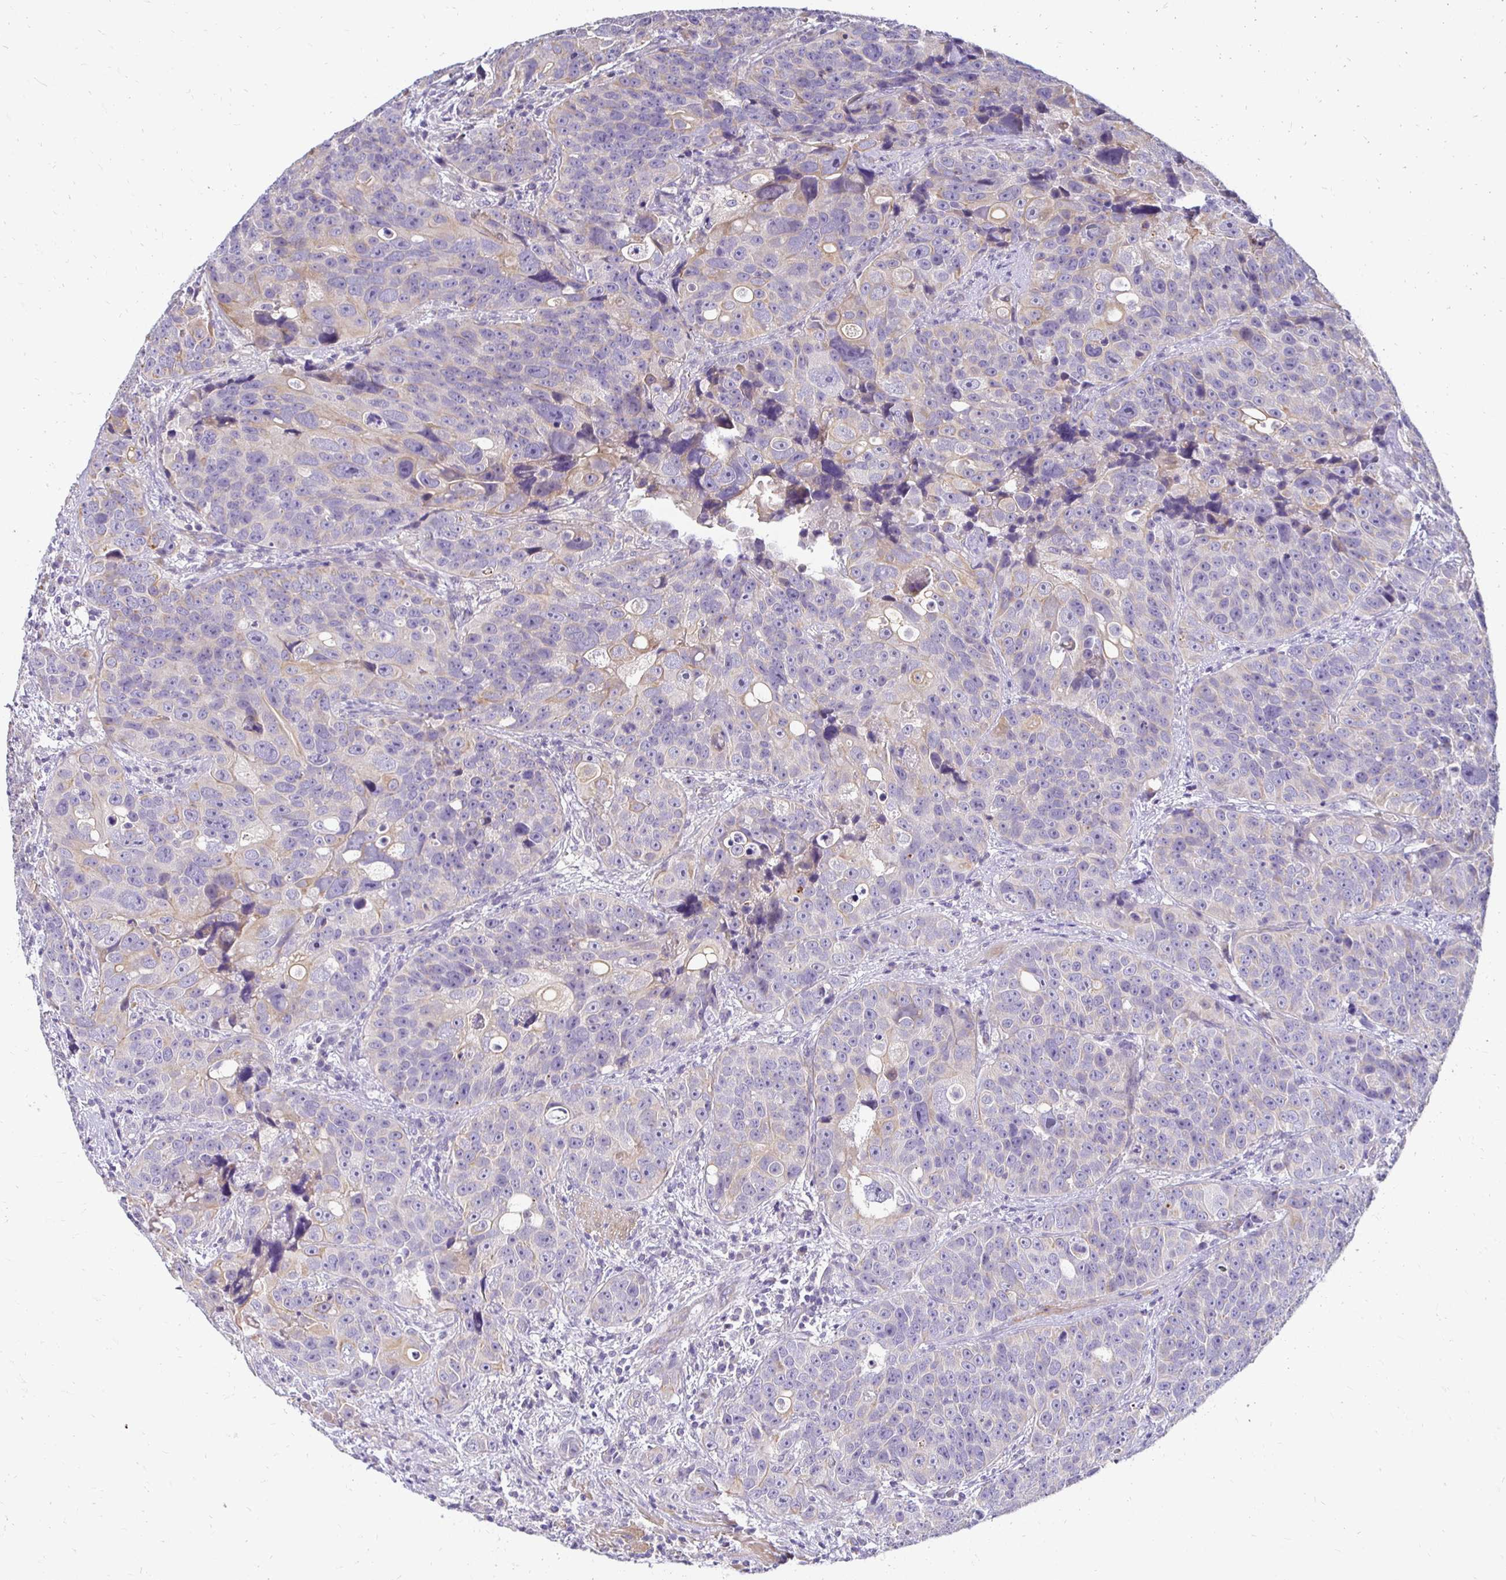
{"staining": {"intensity": "negative", "quantity": "none", "location": "none"}, "tissue": "urothelial cancer", "cell_type": "Tumor cells", "image_type": "cancer", "snomed": [{"axis": "morphology", "description": "Urothelial carcinoma, NOS"}, {"axis": "topography", "description": "Urinary bladder"}], "caption": "IHC of human urothelial cancer shows no expression in tumor cells.", "gene": "AKAP6", "patient": {"sex": "male", "age": 52}}